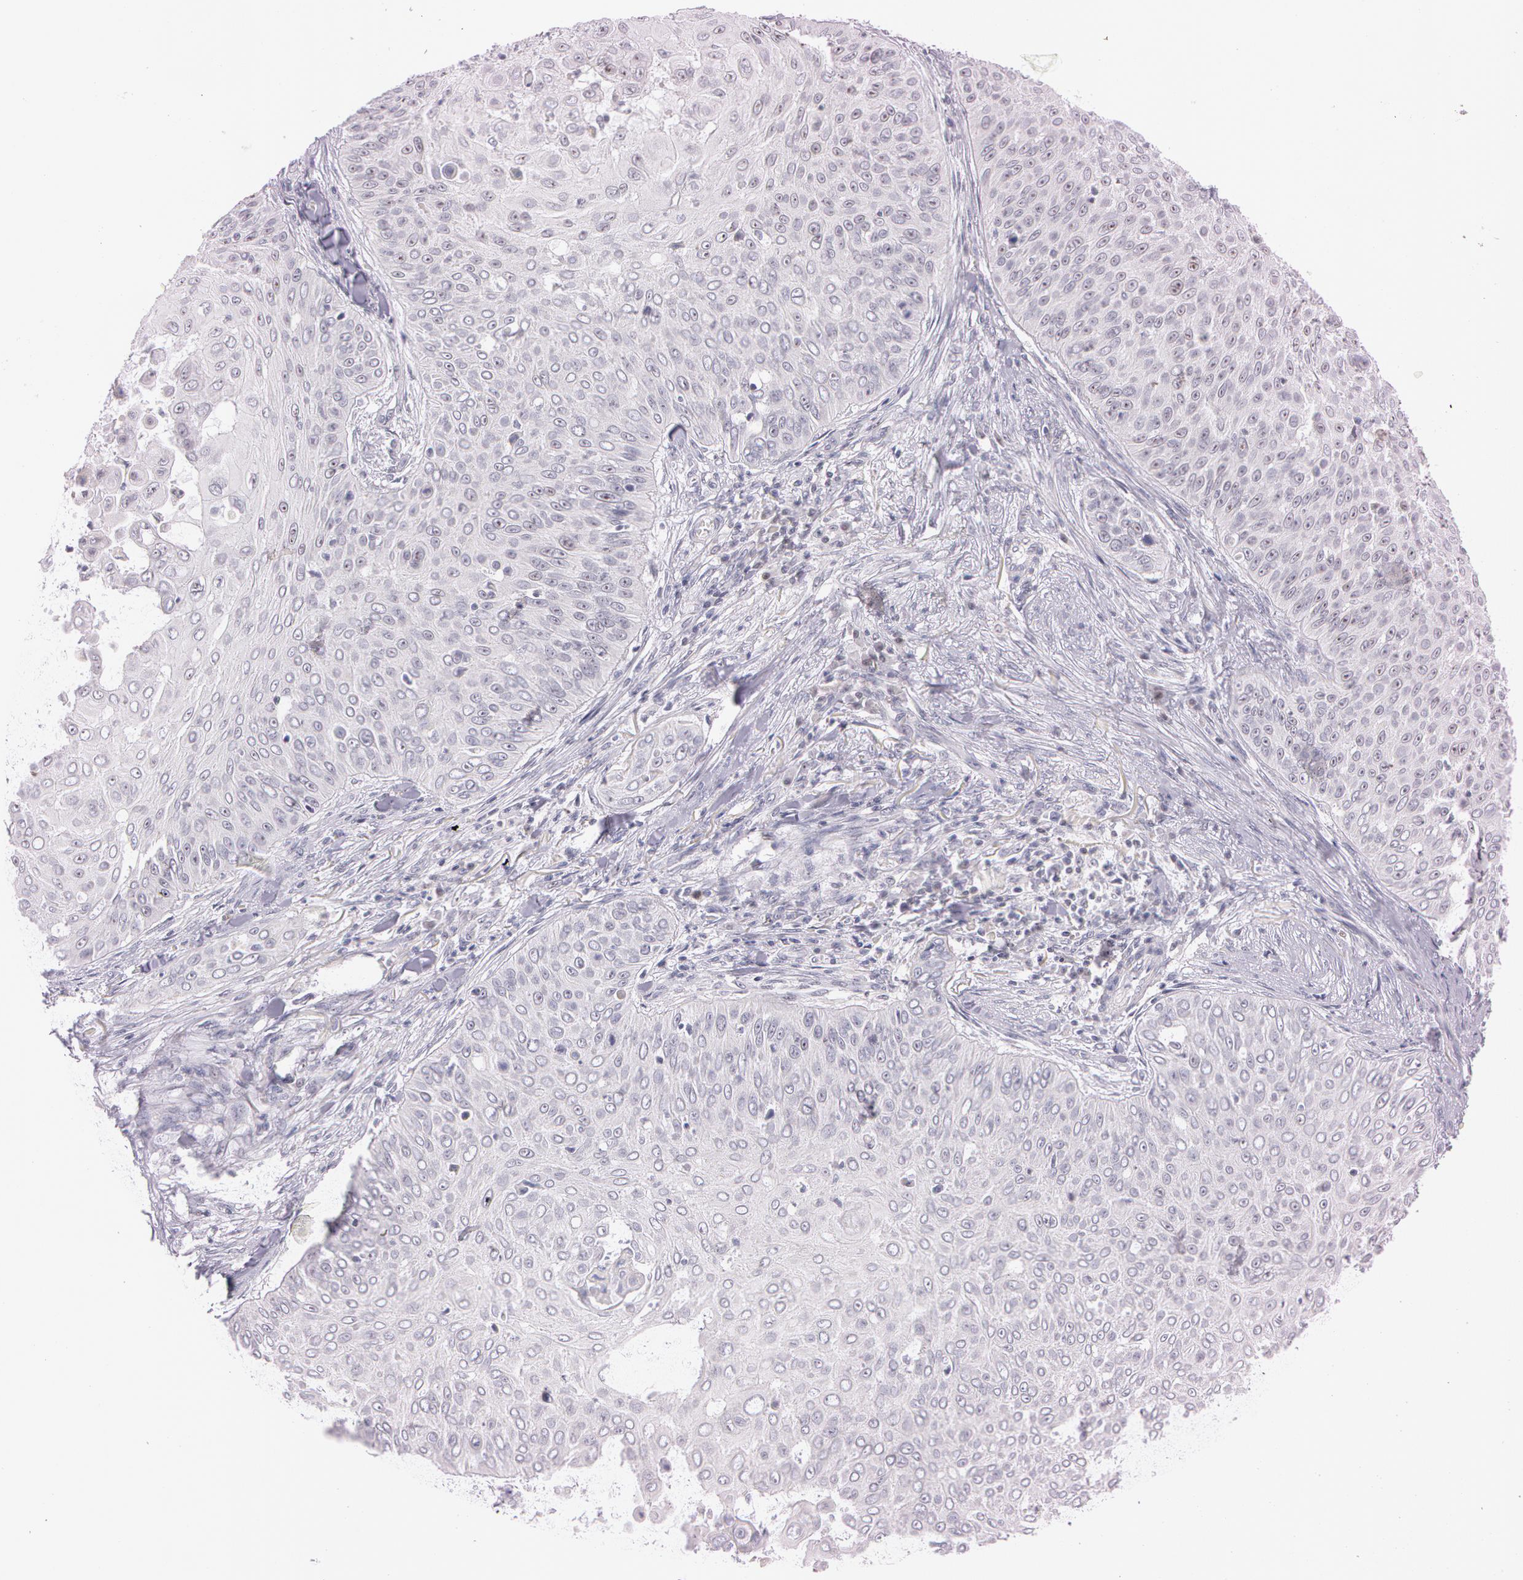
{"staining": {"intensity": "weak", "quantity": ">75%", "location": "nuclear"}, "tissue": "skin cancer", "cell_type": "Tumor cells", "image_type": "cancer", "snomed": [{"axis": "morphology", "description": "Squamous cell carcinoma, NOS"}, {"axis": "topography", "description": "Skin"}], "caption": "Approximately >75% of tumor cells in human skin squamous cell carcinoma show weak nuclear protein positivity as visualized by brown immunohistochemical staining.", "gene": "FBL", "patient": {"sex": "male", "age": 82}}